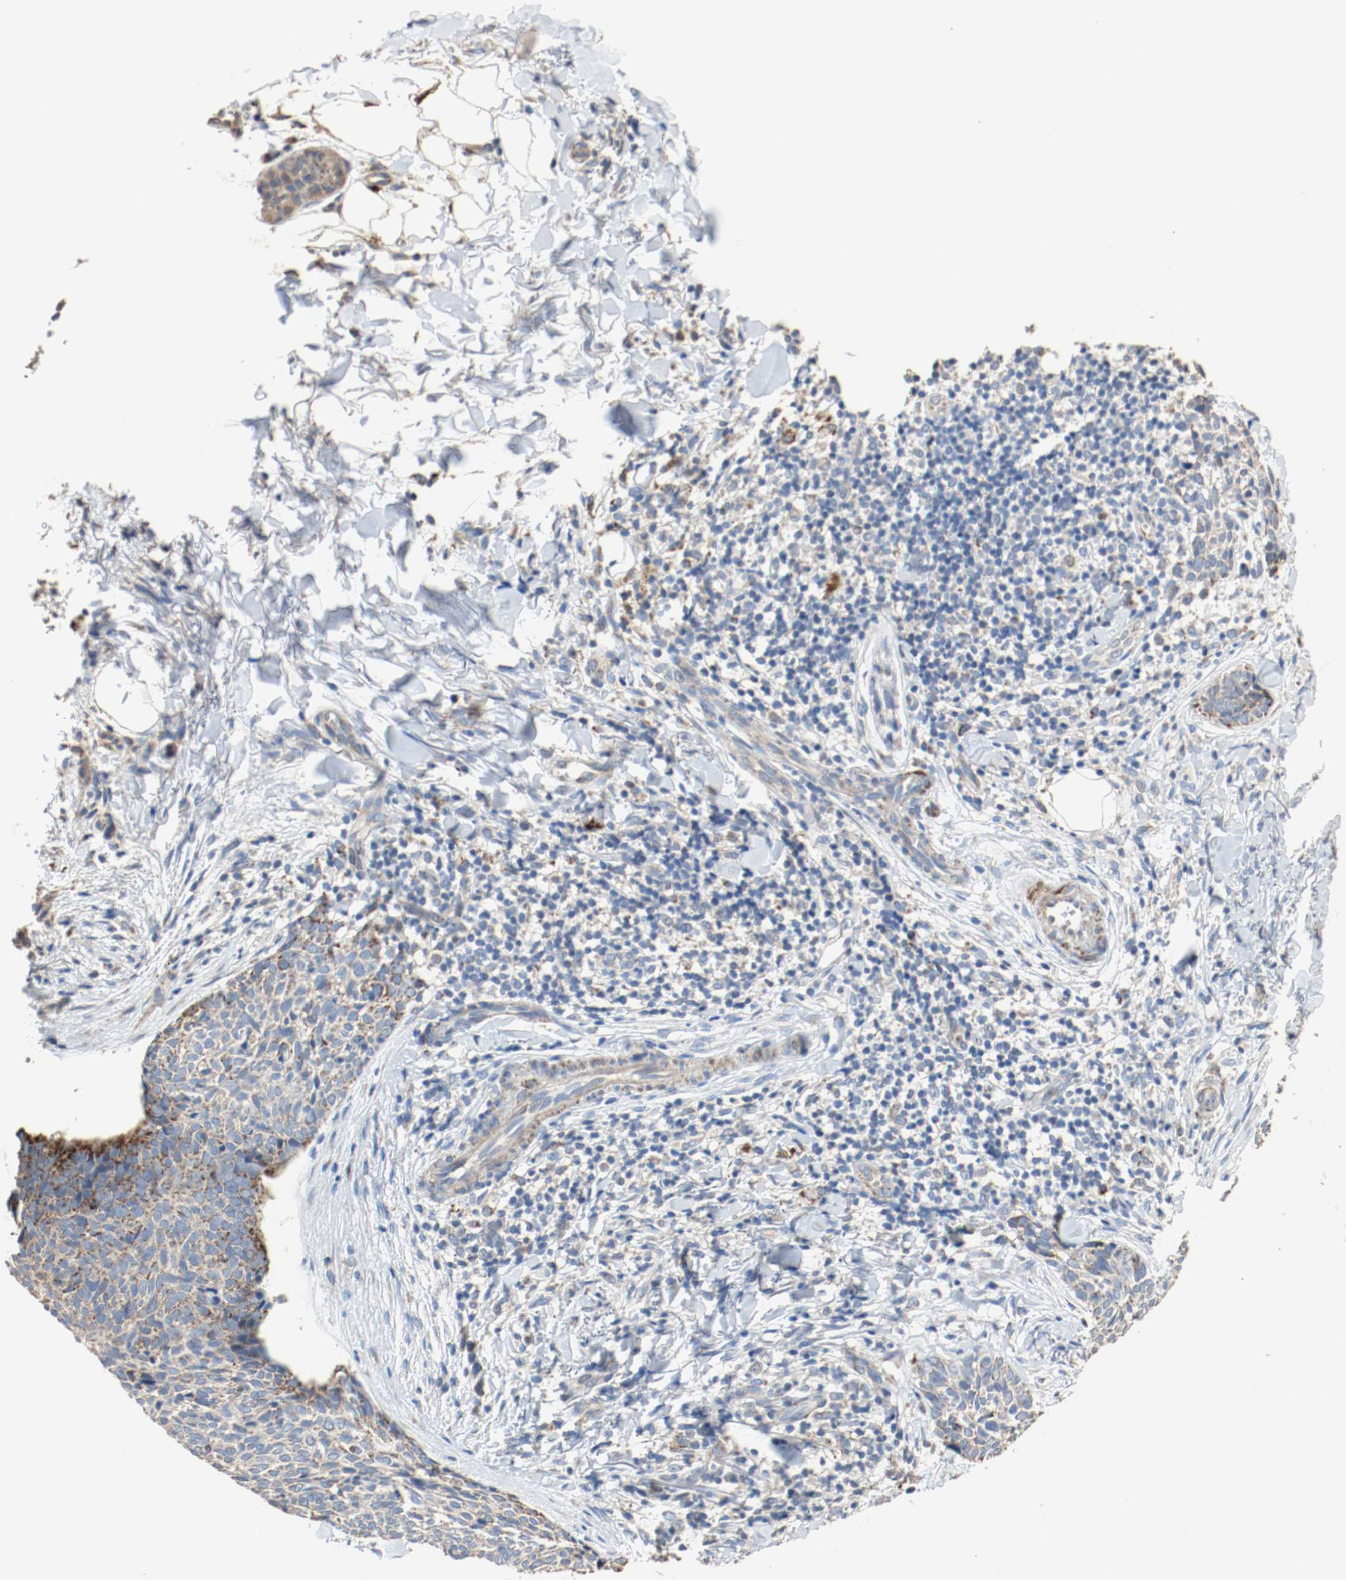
{"staining": {"intensity": "moderate", "quantity": "25%-75%", "location": "cytoplasmic/membranous"}, "tissue": "skin cancer", "cell_type": "Tumor cells", "image_type": "cancer", "snomed": [{"axis": "morphology", "description": "Normal tissue, NOS"}, {"axis": "morphology", "description": "Basal cell carcinoma"}, {"axis": "topography", "description": "Skin"}], "caption": "DAB immunohistochemical staining of skin cancer displays moderate cytoplasmic/membranous protein positivity in about 25%-75% of tumor cells.", "gene": "ALDH4A1", "patient": {"sex": "female", "age": 57}}